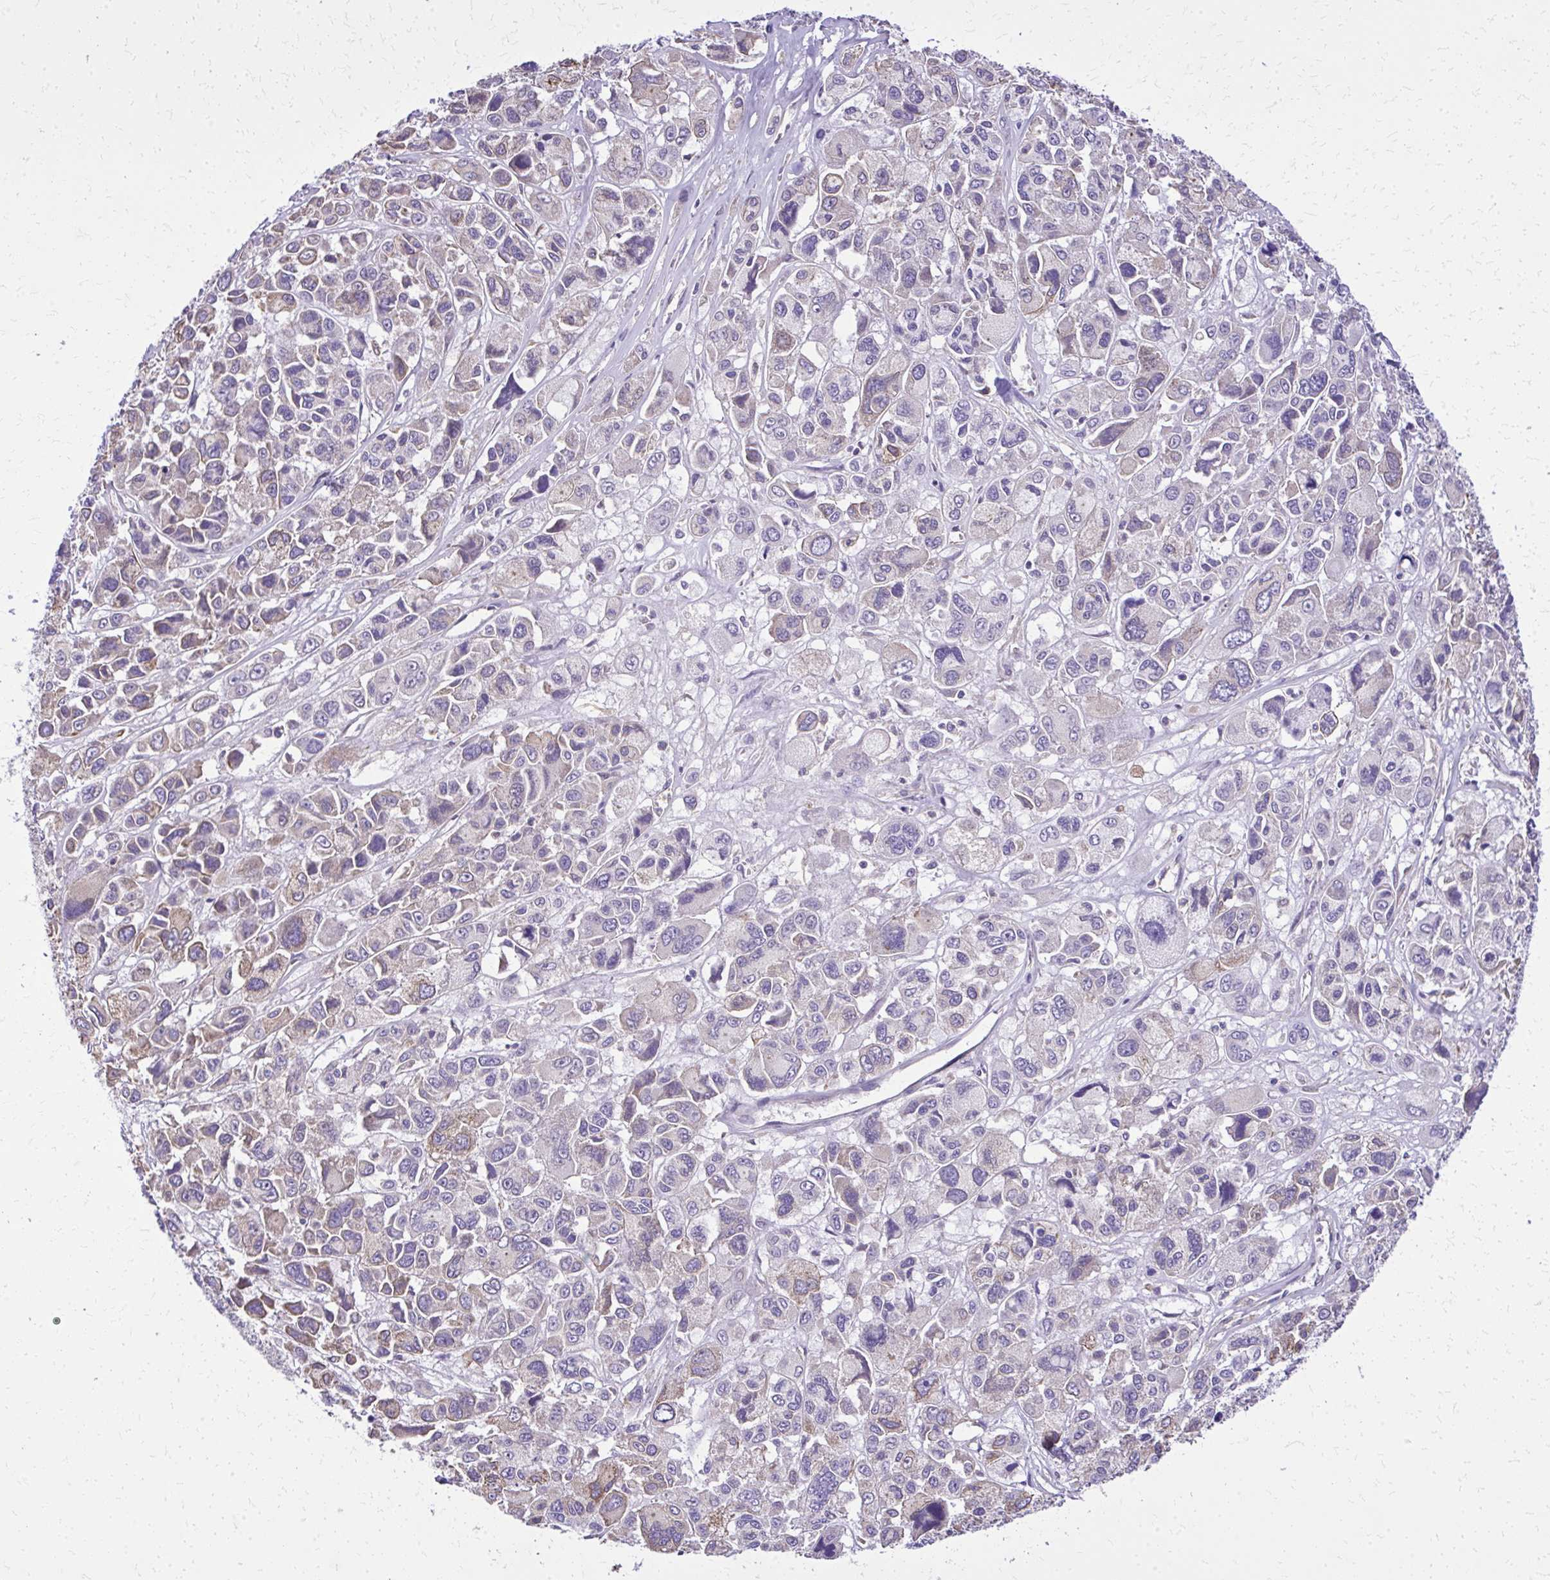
{"staining": {"intensity": "weak", "quantity": "25%-75%", "location": "cytoplasmic/membranous"}, "tissue": "melanoma", "cell_type": "Tumor cells", "image_type": "cancer", "snomed": [{"axis": "morphology", "description": "Malignant melanoma, NOS"}, {"axis": "topography", "description": "Skin"}], "caption": "This image shows immunohistochemistry staining of human melanoma, with low weak cytoplasmic/membranous staining in approximately 25%-75% of tumor cells.", "gene": "RUNDC3B", "patient": {"sex": "female", "age": 66}}